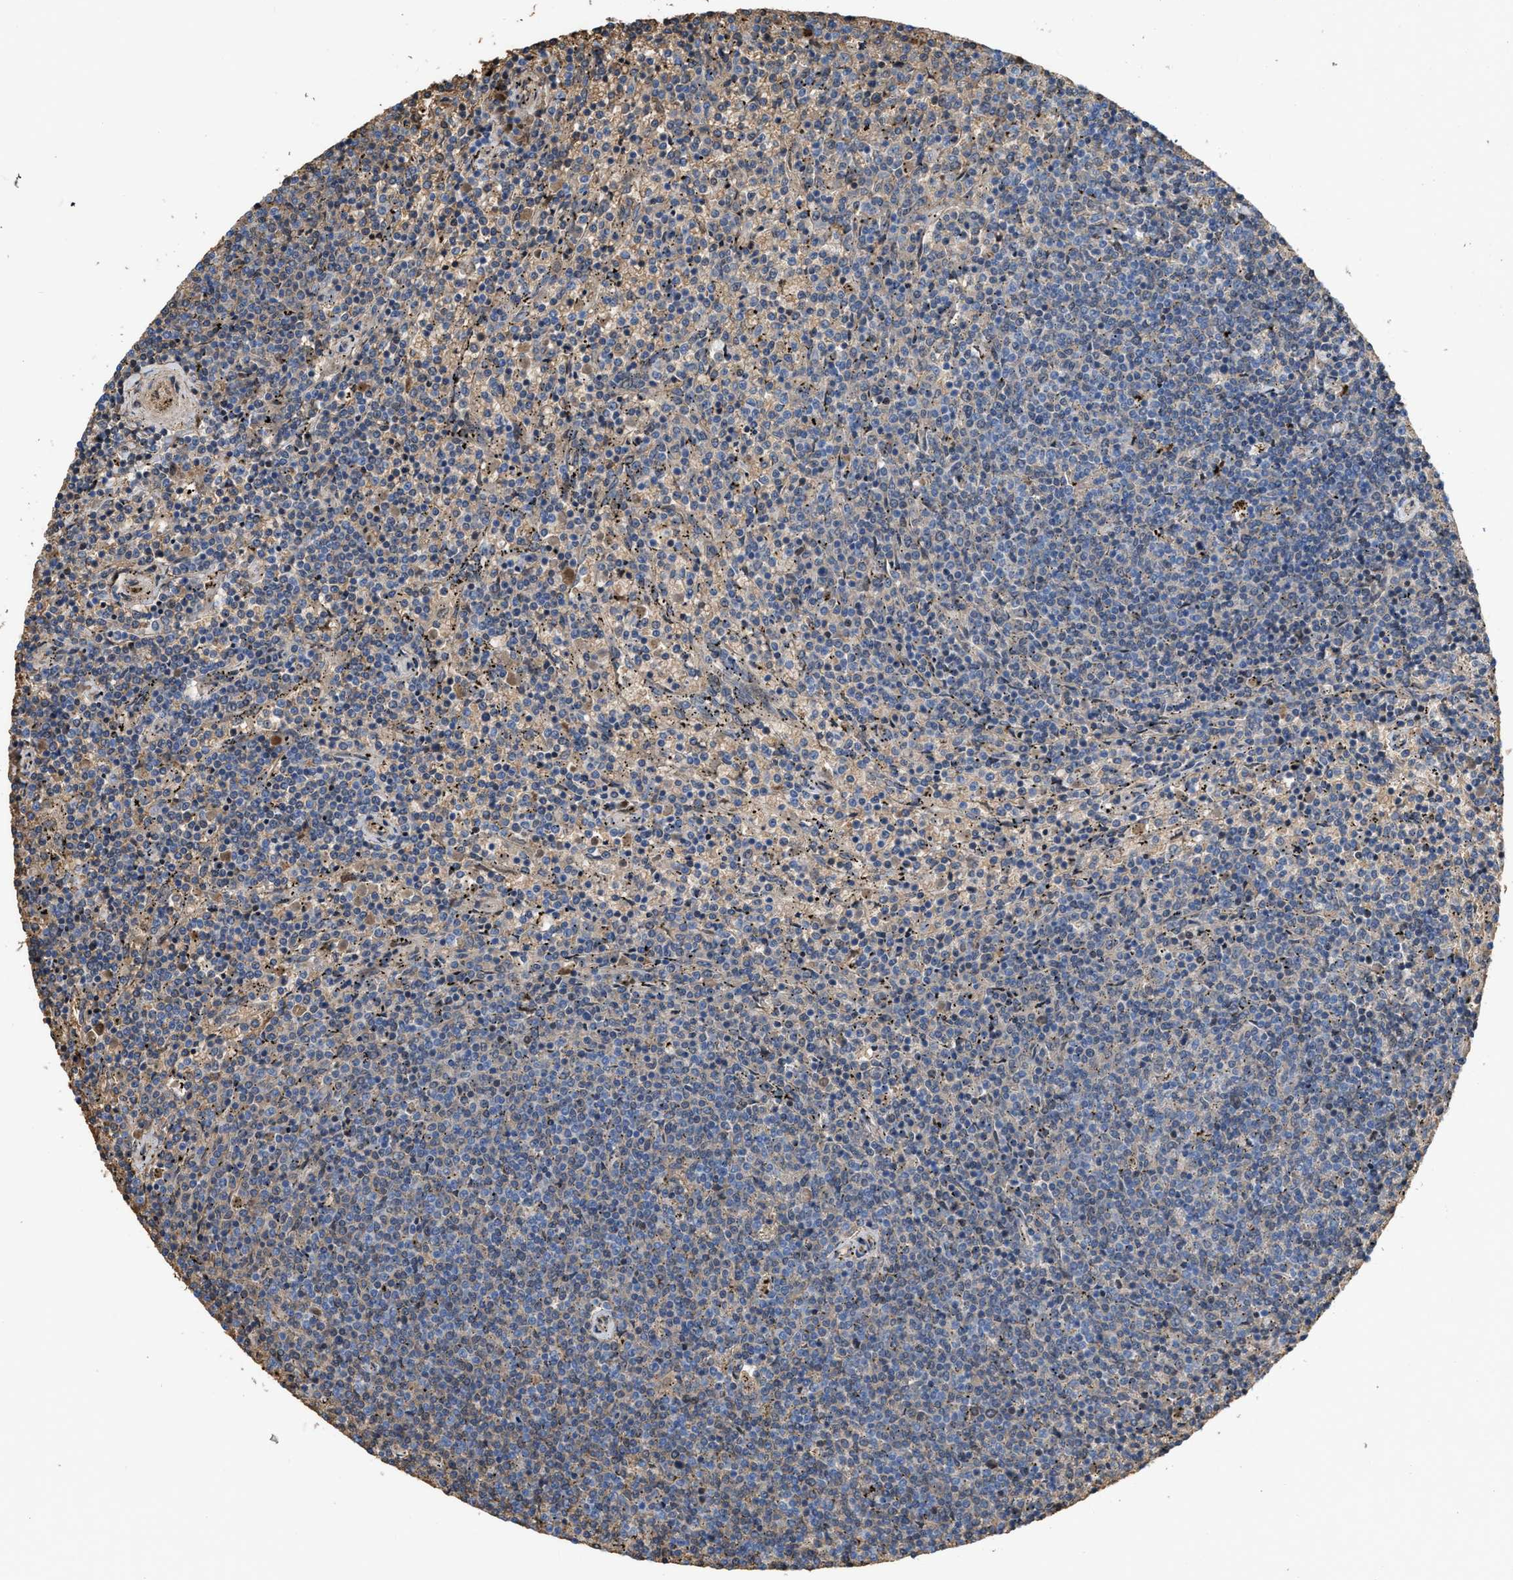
{"staining": {"intensity": "weak", "quantity": "25%-75%", "location": "cytoplasmic/membranous"}, "tissue": "lymphoma", "cell_type": "Tumor cells", "image_type": "cancer", "snomed": [{"axis": "morphology", "description": "Malignant lymphoma, non-Hodgkin's type, Low grade"}, {"axis": "topography", "description": "Spleen"}], "caption": "Weak cytoplasmic/membranous protein staining is seen in about 25%-75% of tumor cells in low-grade malignant lymphoma, non-Hodgkin's type.", "gene": "POLR1F", "patient": {"sex": "female", "age": 50}}